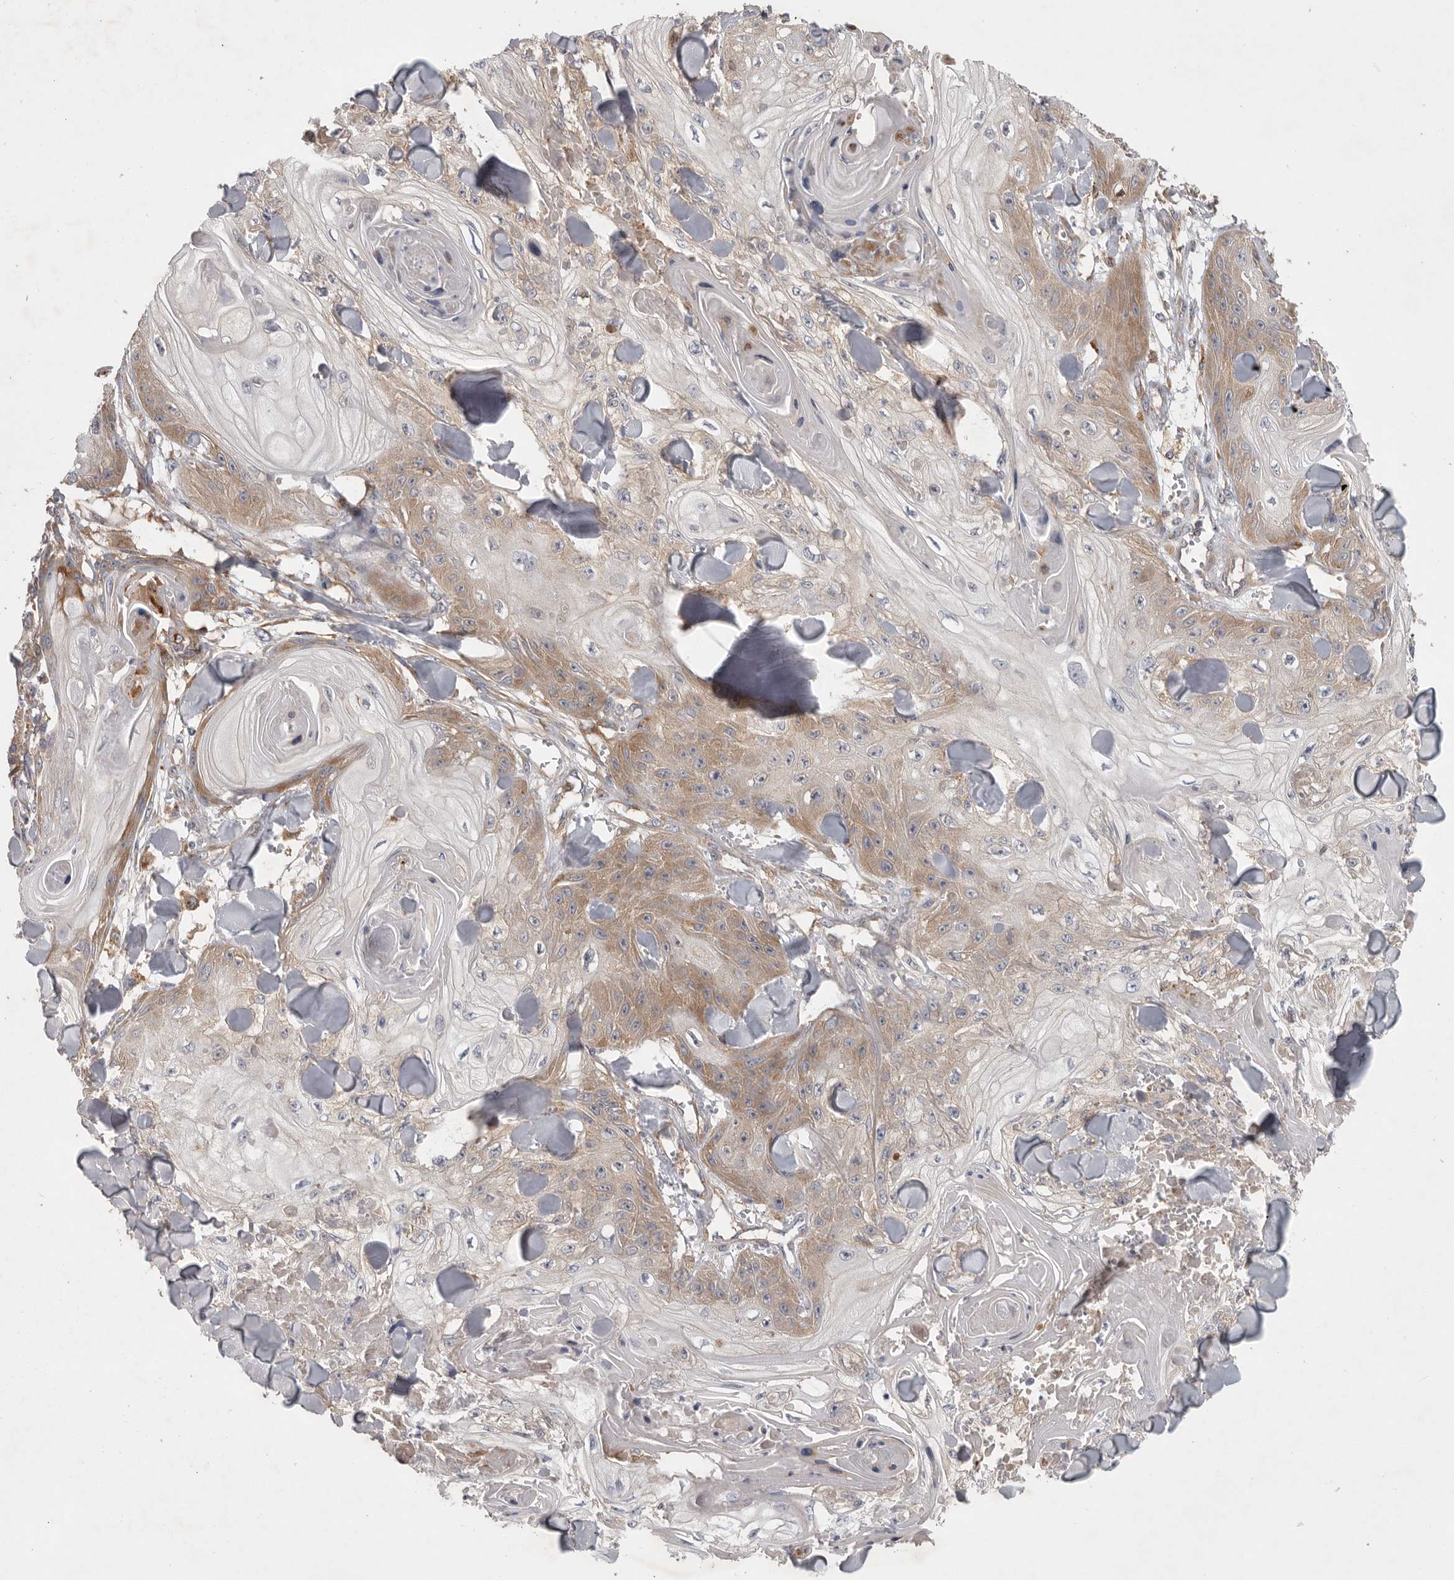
{"staining": {"intensity": "weak", "quantity": "<25%", "location": "cytoplasmic/membranous"}, "tissue": "skin cancer", "cell_type": "Tumor cells", "image_type": "cancer", "snomed": [{"axis": "morphology", "description": "Squamous cell carcinoma, NOS"}, {"axis": "topography", "description": "Skin"}], "caption": "The immunohistochemistry (IHC) image has no significant positivity in tumor cells of squamous cell carcinoma (skin) tissue. (Stains: DAB immunohistochemistry with hematoxylin counter stain, Microscopy: brightfield microscopy at high magnification).", "gene": "C1orf109", "patient": {"sex": "male", "age": 74}}